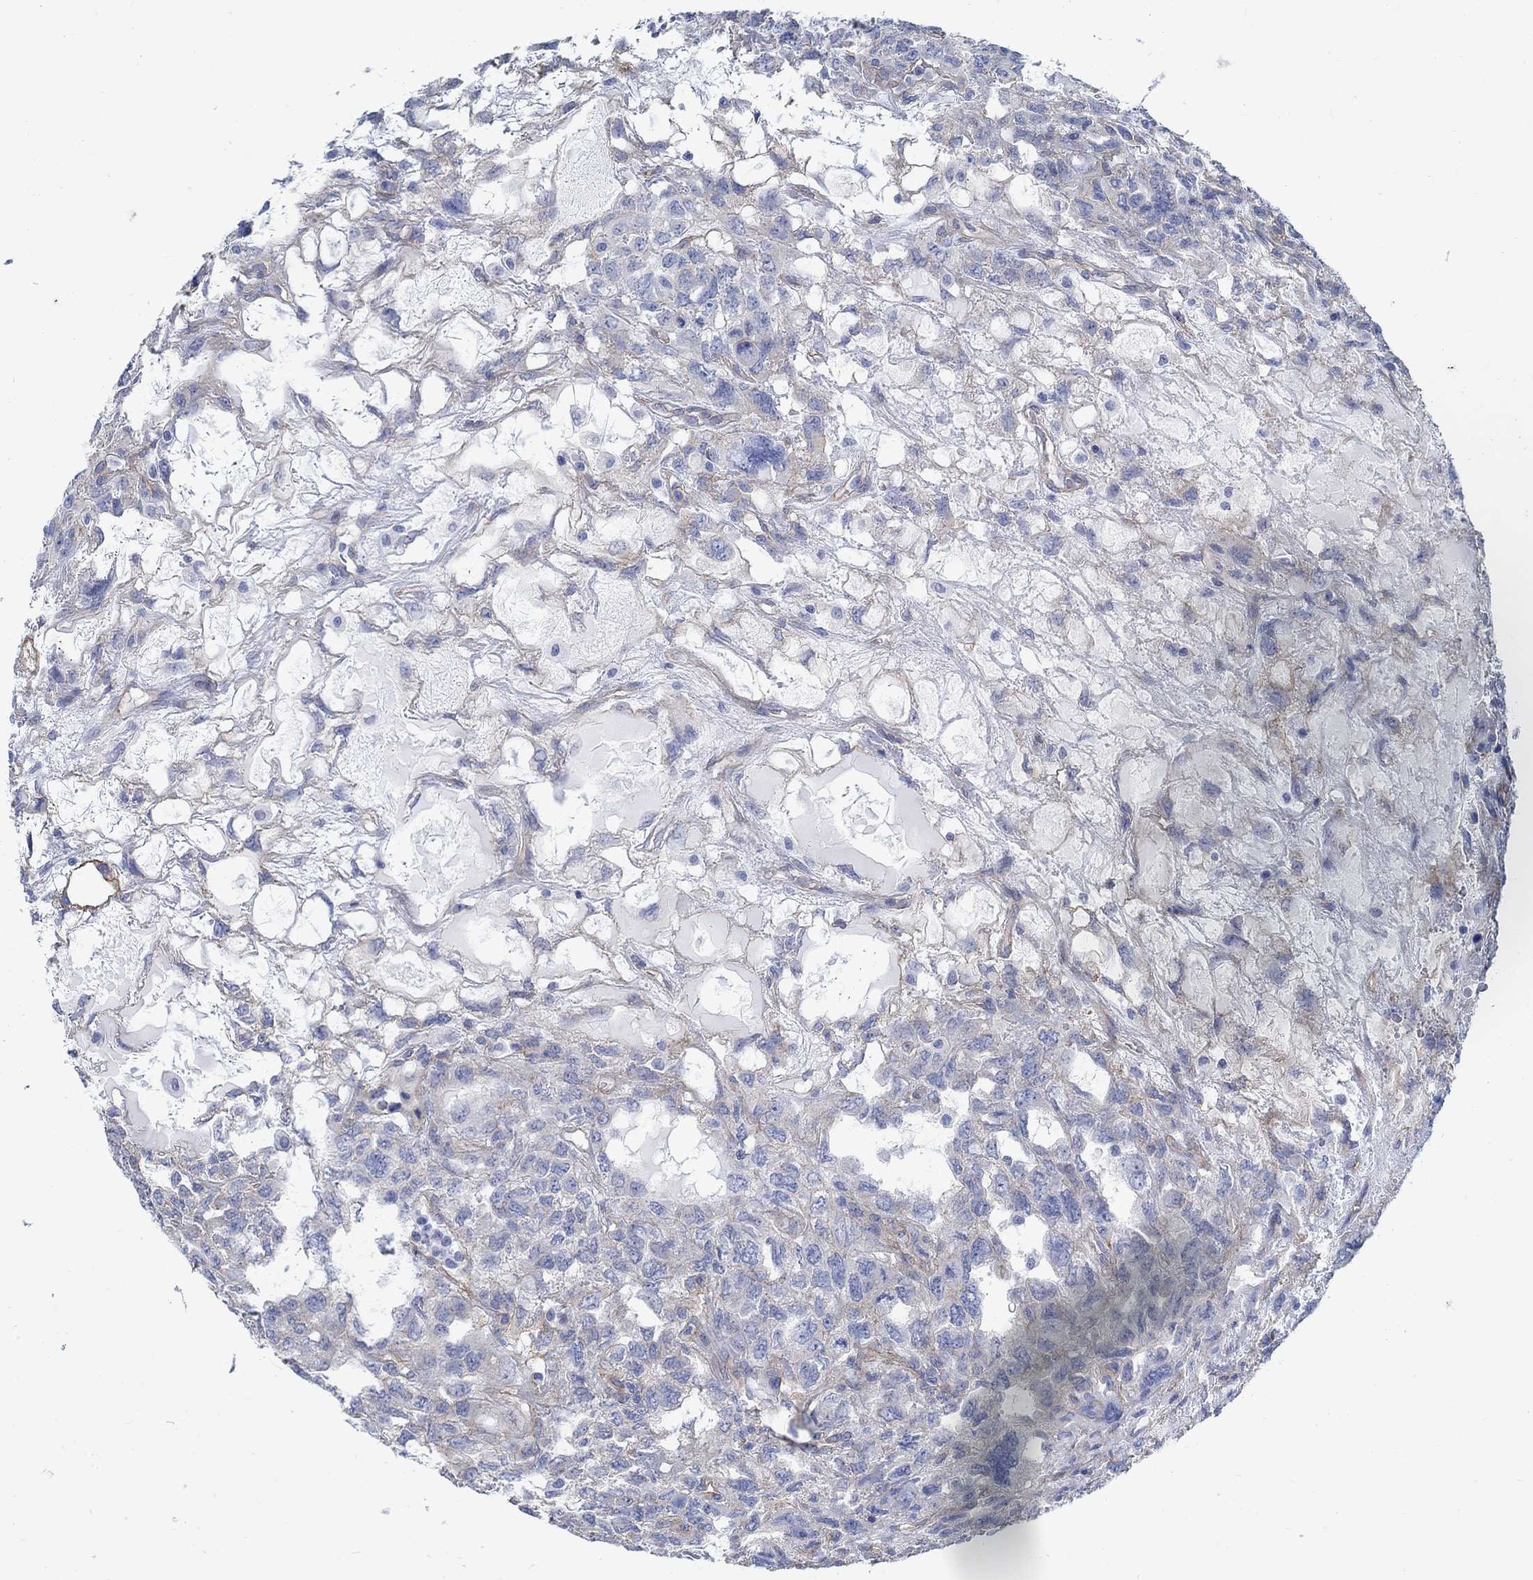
{"staining": {"intensity": "negative", "quantity": "none", "location": "none"}, "tissue": "testis cancer", "cell_type": "Tumor cells", "image_type": "cancer", "snomed": [{"axis": "morphology", "description": "Seminoma, NOS"}, {"axis": "topography", "description": "Testis"}], "caption": "Tumor cells are negative for brown protein staining in testis seminoma.", "gene": "TMEM198", "patient": {"sex": "male", "age": 52}}